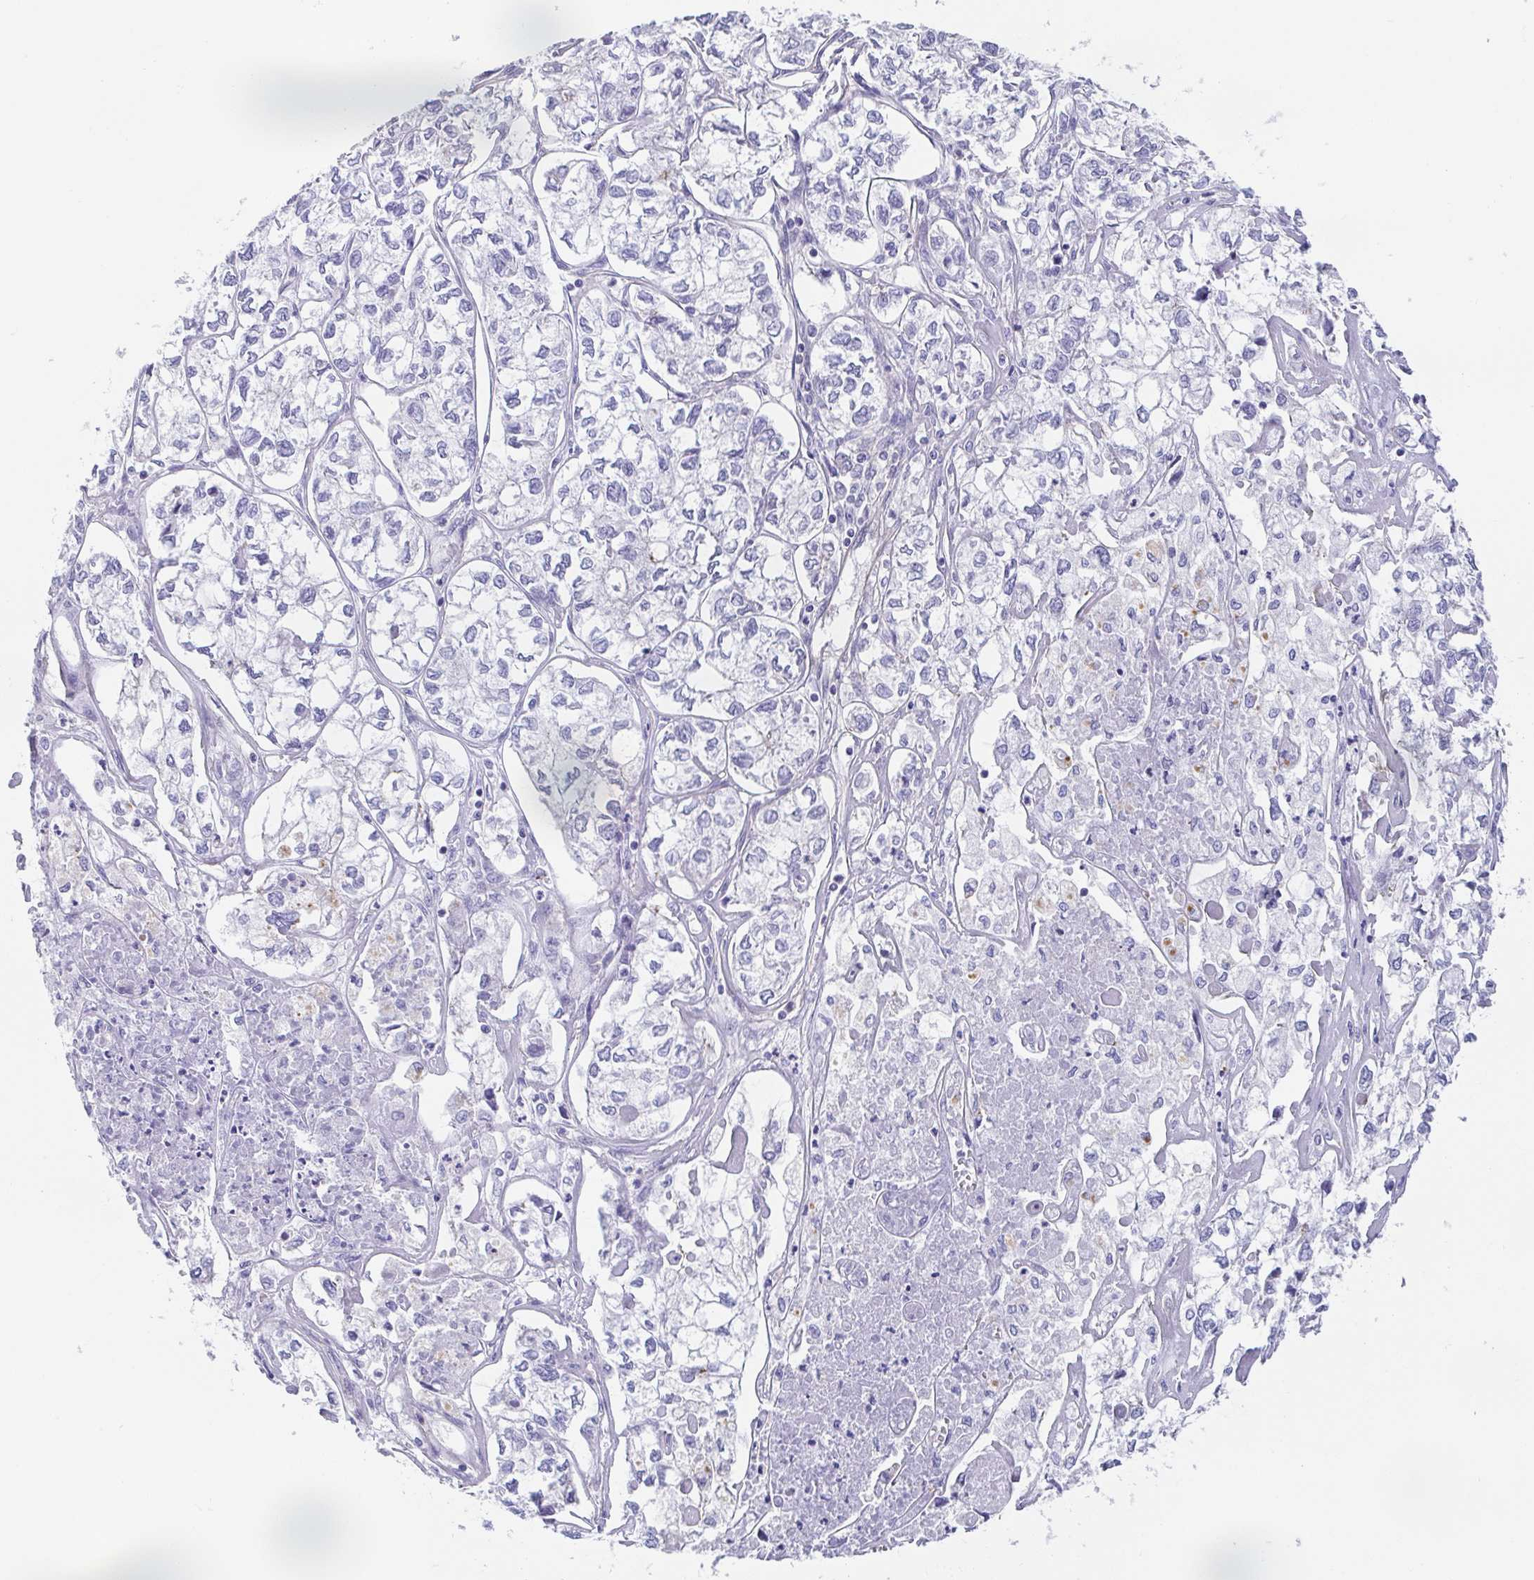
{"staining": {"intensity": "negative", "quantity": "none", "location": "none"}, "tissue": "ovarian cancer", "cell_type": "Tumor cells", "image_type": "cancer", "snomed": [{"axis": "morphology", "description": "Carcinoma, endometroid"}, {"axis": "topography", "description": "Ovary"}], "caption": "Tumor cells show no significant positivity in ovarian cancer (endometroid carcinoma).", "gene": "TRAM2", "patient": {"sex": "female", "age": 64}}